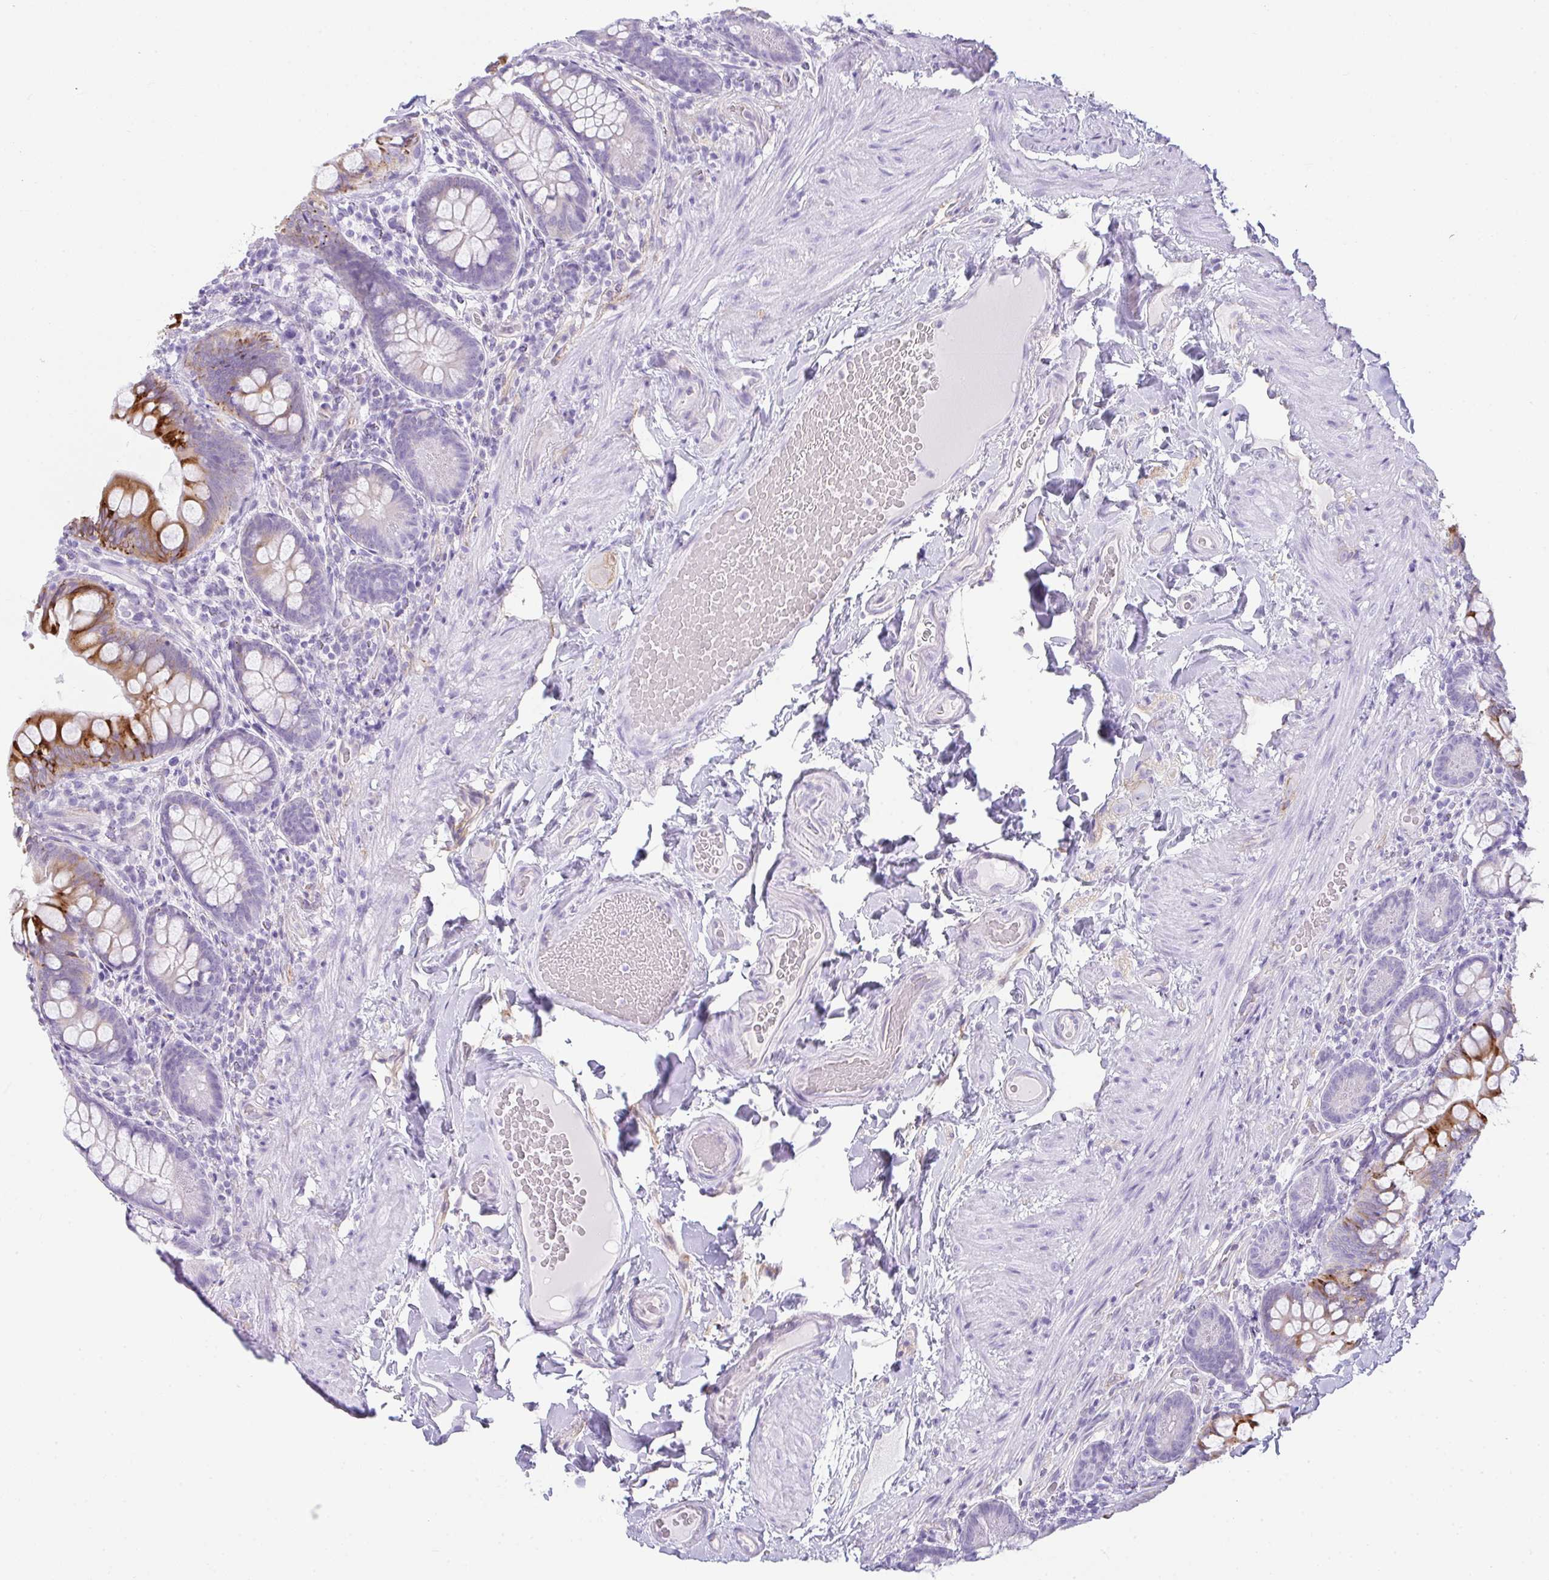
{"staining": {"intensity": "strong", "quantity": "25%-75%", "location": "cytoplasmic/membranous"}, "tissue": "small intestine", "cell_type": "Glandular cells", "image_type": "normal", "snomed": [{"axis": "morphology", "description": "Normal tissue, NOS"}, {"axis": "topography", "description": "Small intestine"}], "caption": "About 25%-75% of glandular cells in benign human small intestine reveal strong cytoplasmic/membranous protein positivity as visualized by brown immunohistochemical staining.", "gene": "RASL10A", "patient": {"sex": "male", "age": 70}}